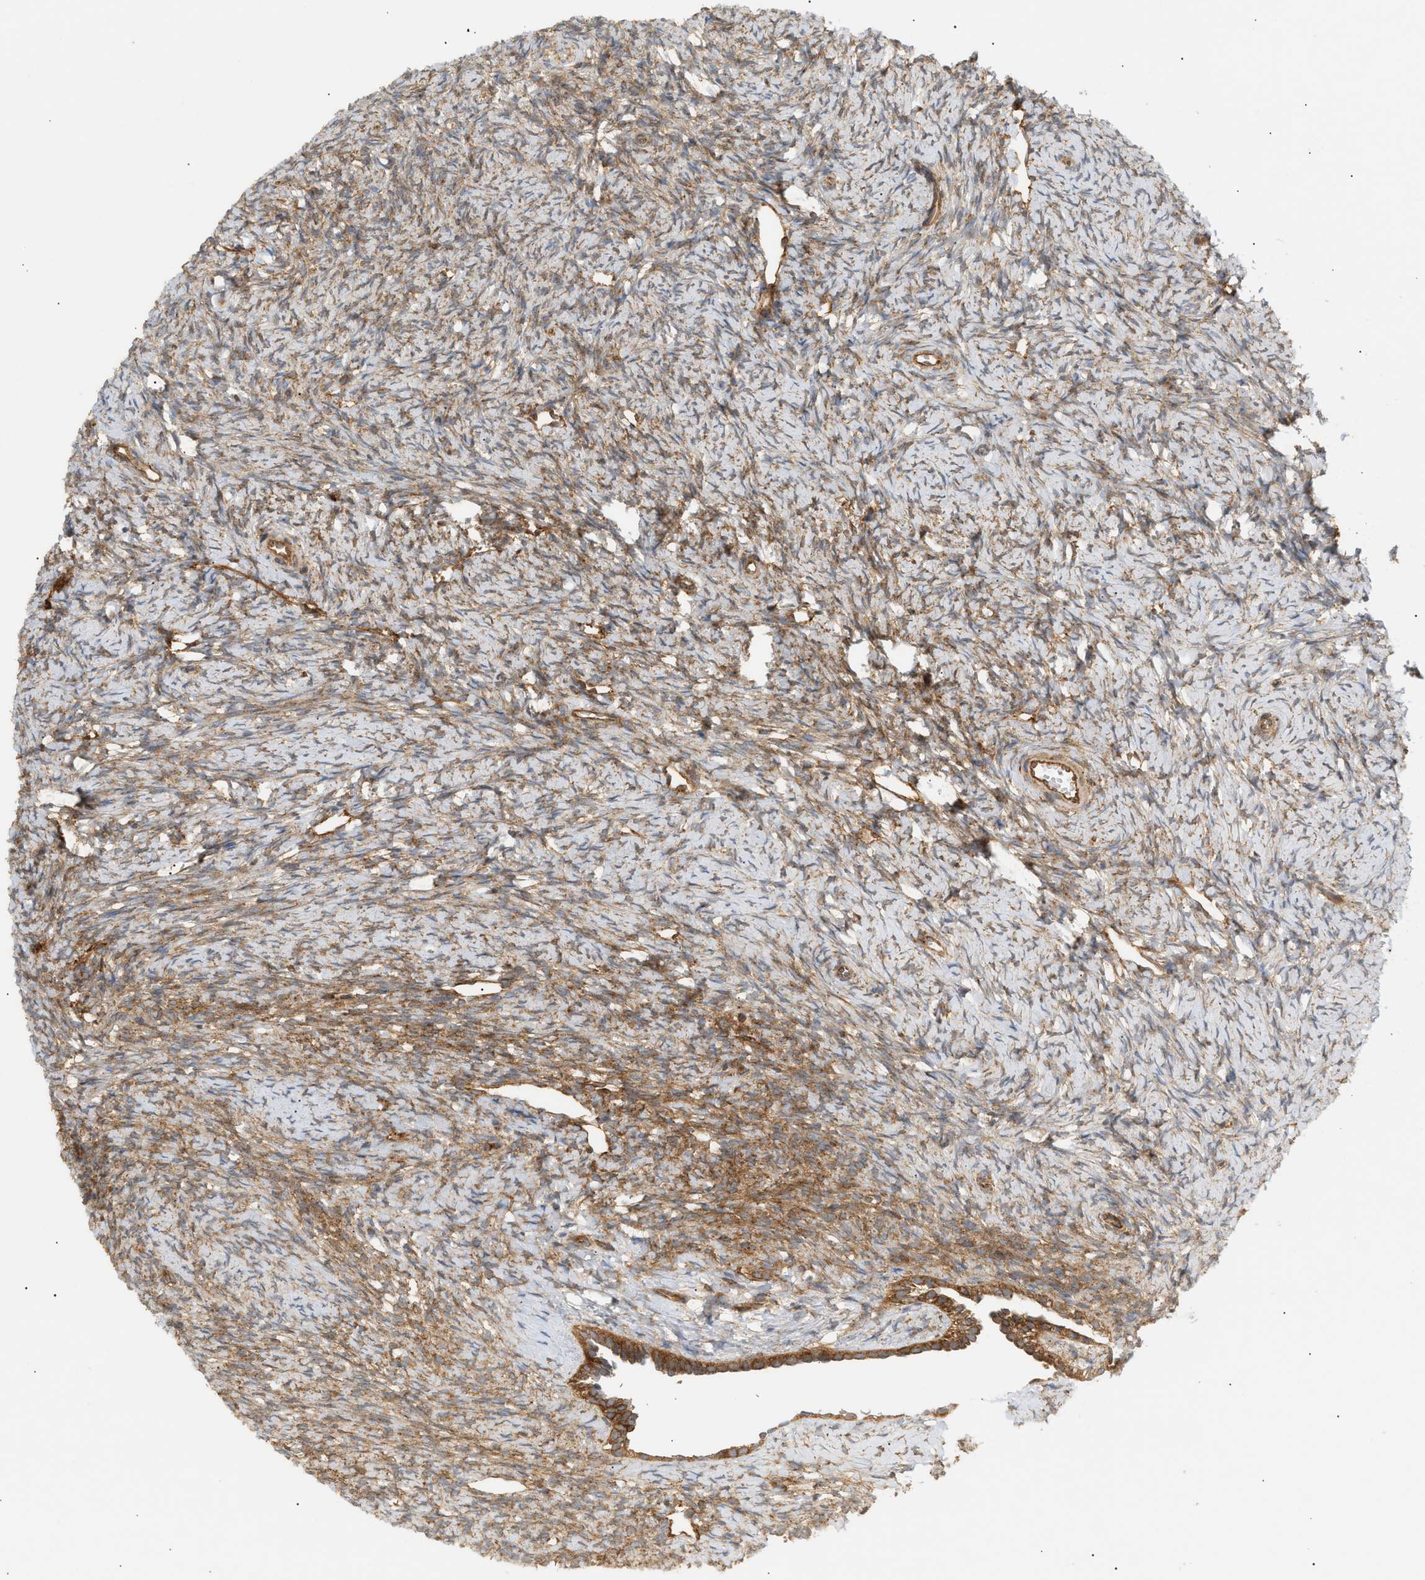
{"staining": {"intensity": "moderate", "quantity": ">75%", "location": "cytoplasmic/membranous"}, "tissue": "ovary", "cell_type": "Ovarian stroma cells", "image_type": "normal", "snomed": [{"axis": "morphology", "description": "Normal tissue, NOS"}, {"axis": "topography", "description": "Ovary"}], "caption": "This image reveals immunohistochemistry (IHC) staining of benign human ovary, with medium moderate cytoplasmic/membranous staining in about >75% of ovarian stroma cells.", "gene": "SHC1", "patient": {"sex": "female", "age": 33}}